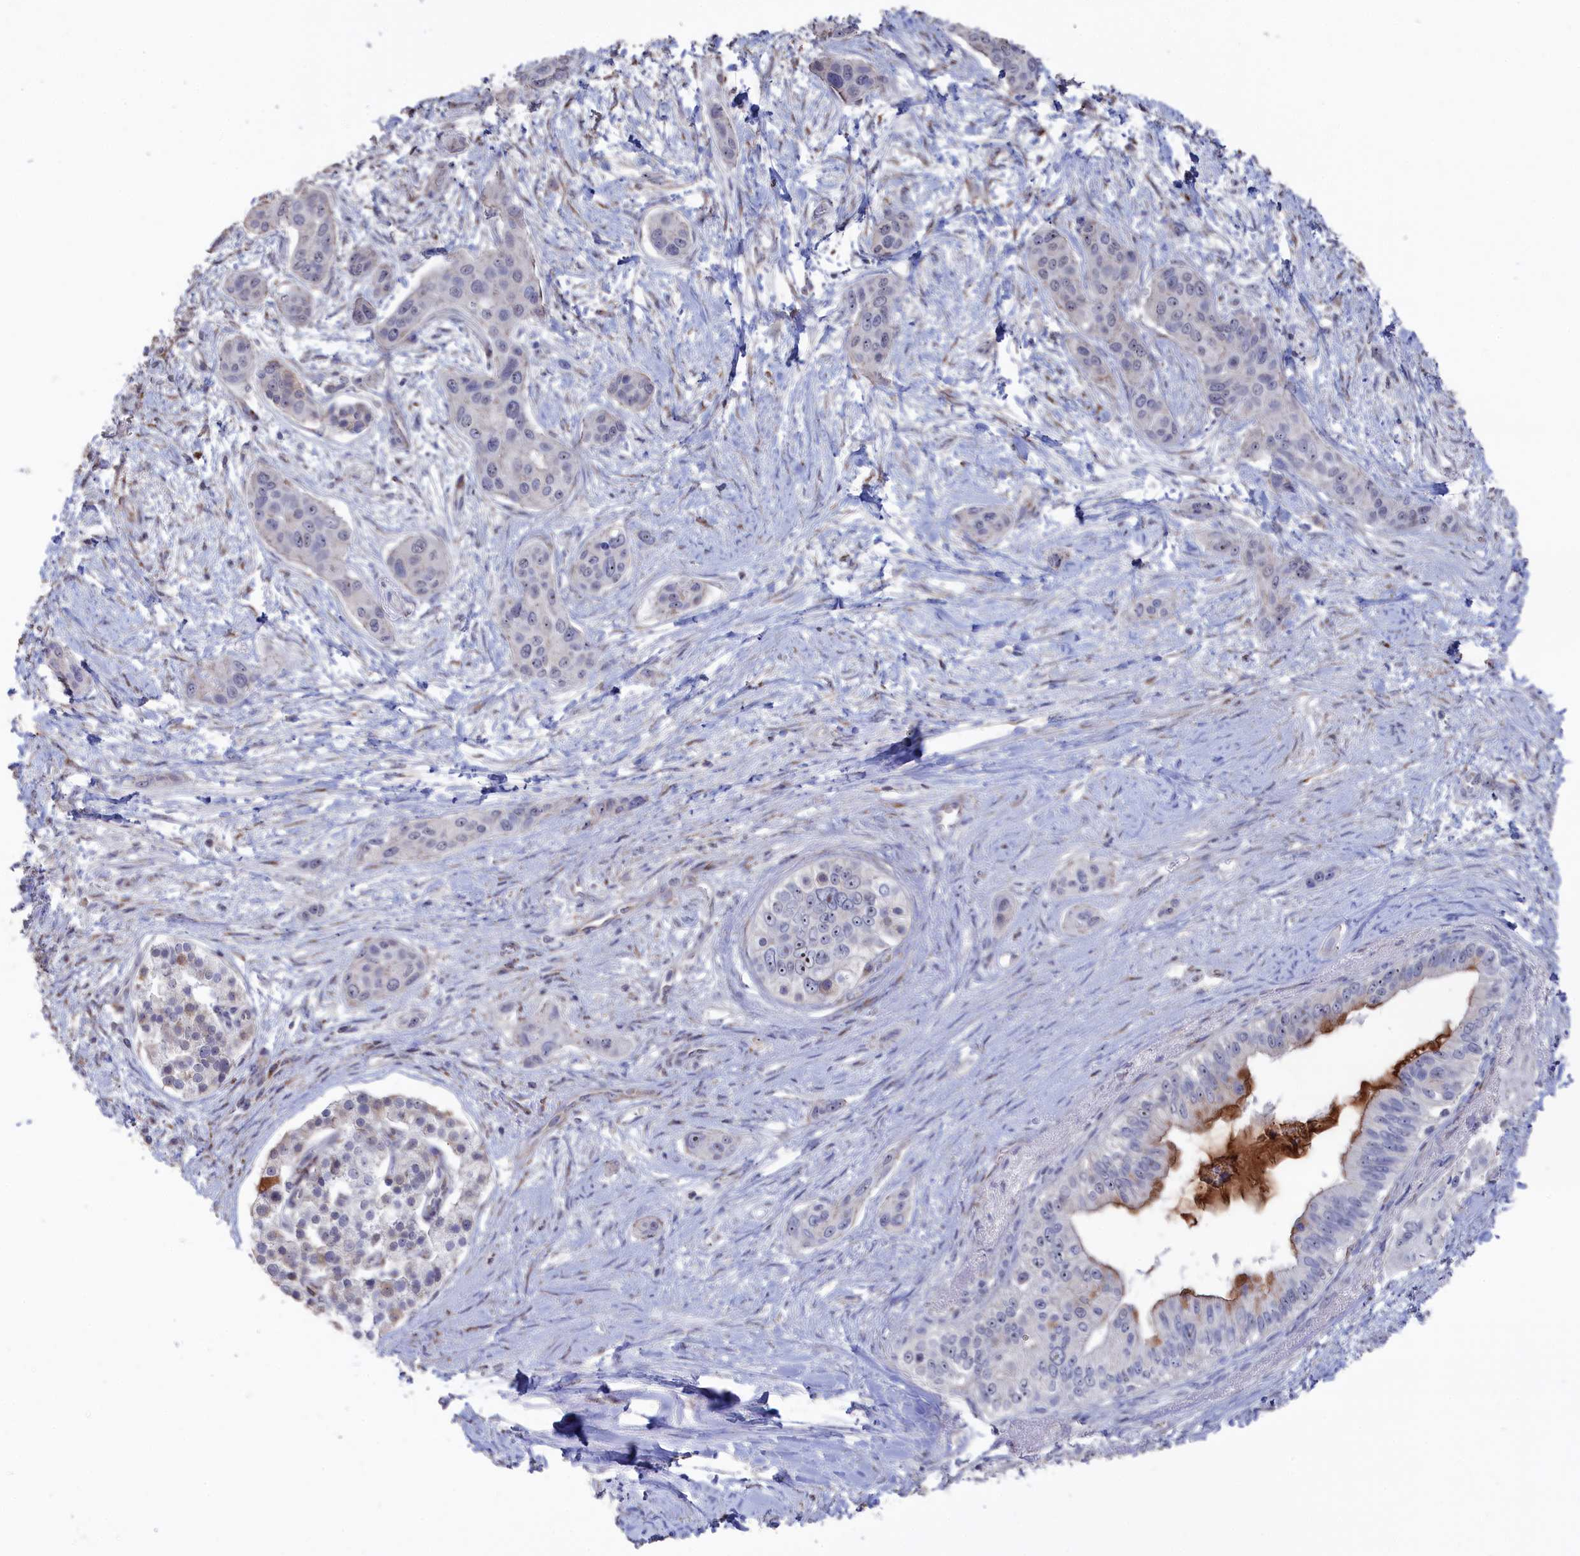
{"staining": {"intensity": "moderate", "quantity": "<25%", "location": "cytoplasmic/membranous"}, "tissue": "pancreatic cancer", "cell_type": "Tumor cells", "image_type": "cancer", "snomed": [{"axis": "morphology", "description": "Adenocarcinoma, NOS"}, {"axis": "topography", "description": "Pancreas"}], "caption": "Pancreatic adenocarcinoma stained for a protein (brown) demonstrates moderate cytoplasmic/membranous positive staining in about <25% of tumor cells.", "gene": "SEMG2", "patient": {"sex": "male", "age": 72}}